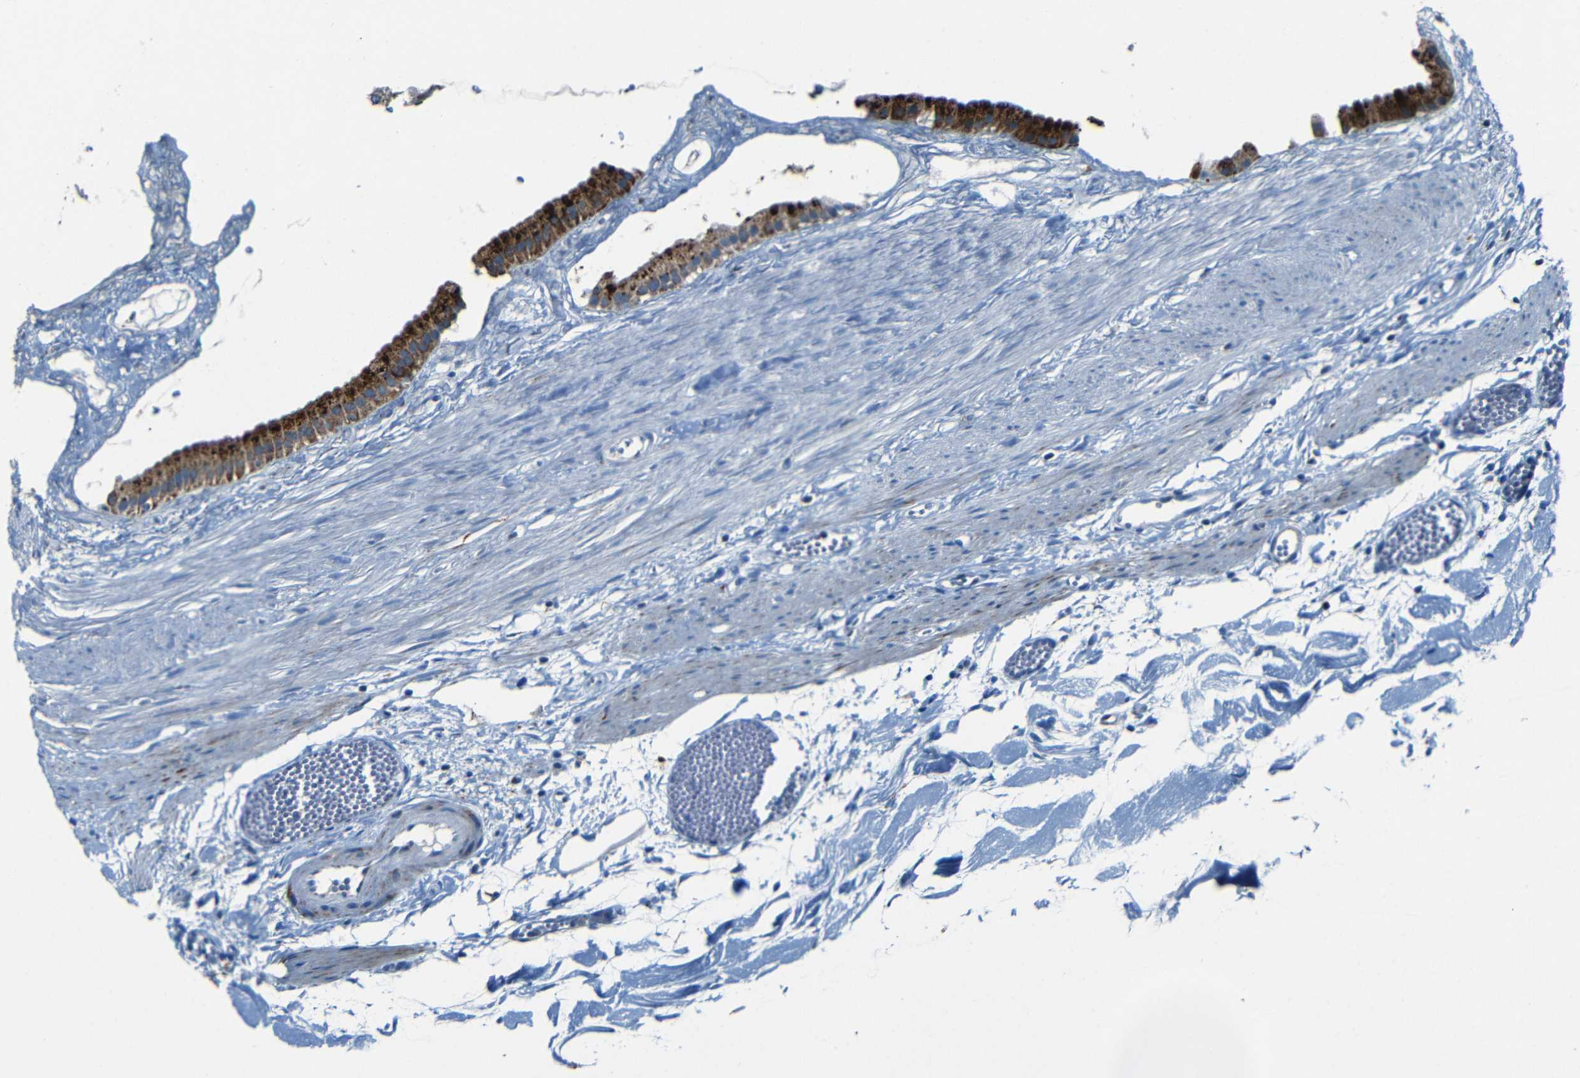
{"staining": {"intensity": "strong", "quantity": ">75%", "location": "cytoplasmic/membranous"}, "tissue": "gallbladder", "cell_type": "Glandular cells", "image_type": "normal", "snomed": [{"axis": "morphology", "description": "Normal tissue, NOS"}, {"axis": "topography", "description": "Gallbladder"}], "caption": "This photomicrograph reveals IHC staining of normal human gallbladder, with high strong cytoplasmic/membranous expression in about >75% of glandular cells.", "gene": "WSCD2", "patient": {"sex": "female", "age": 64}}